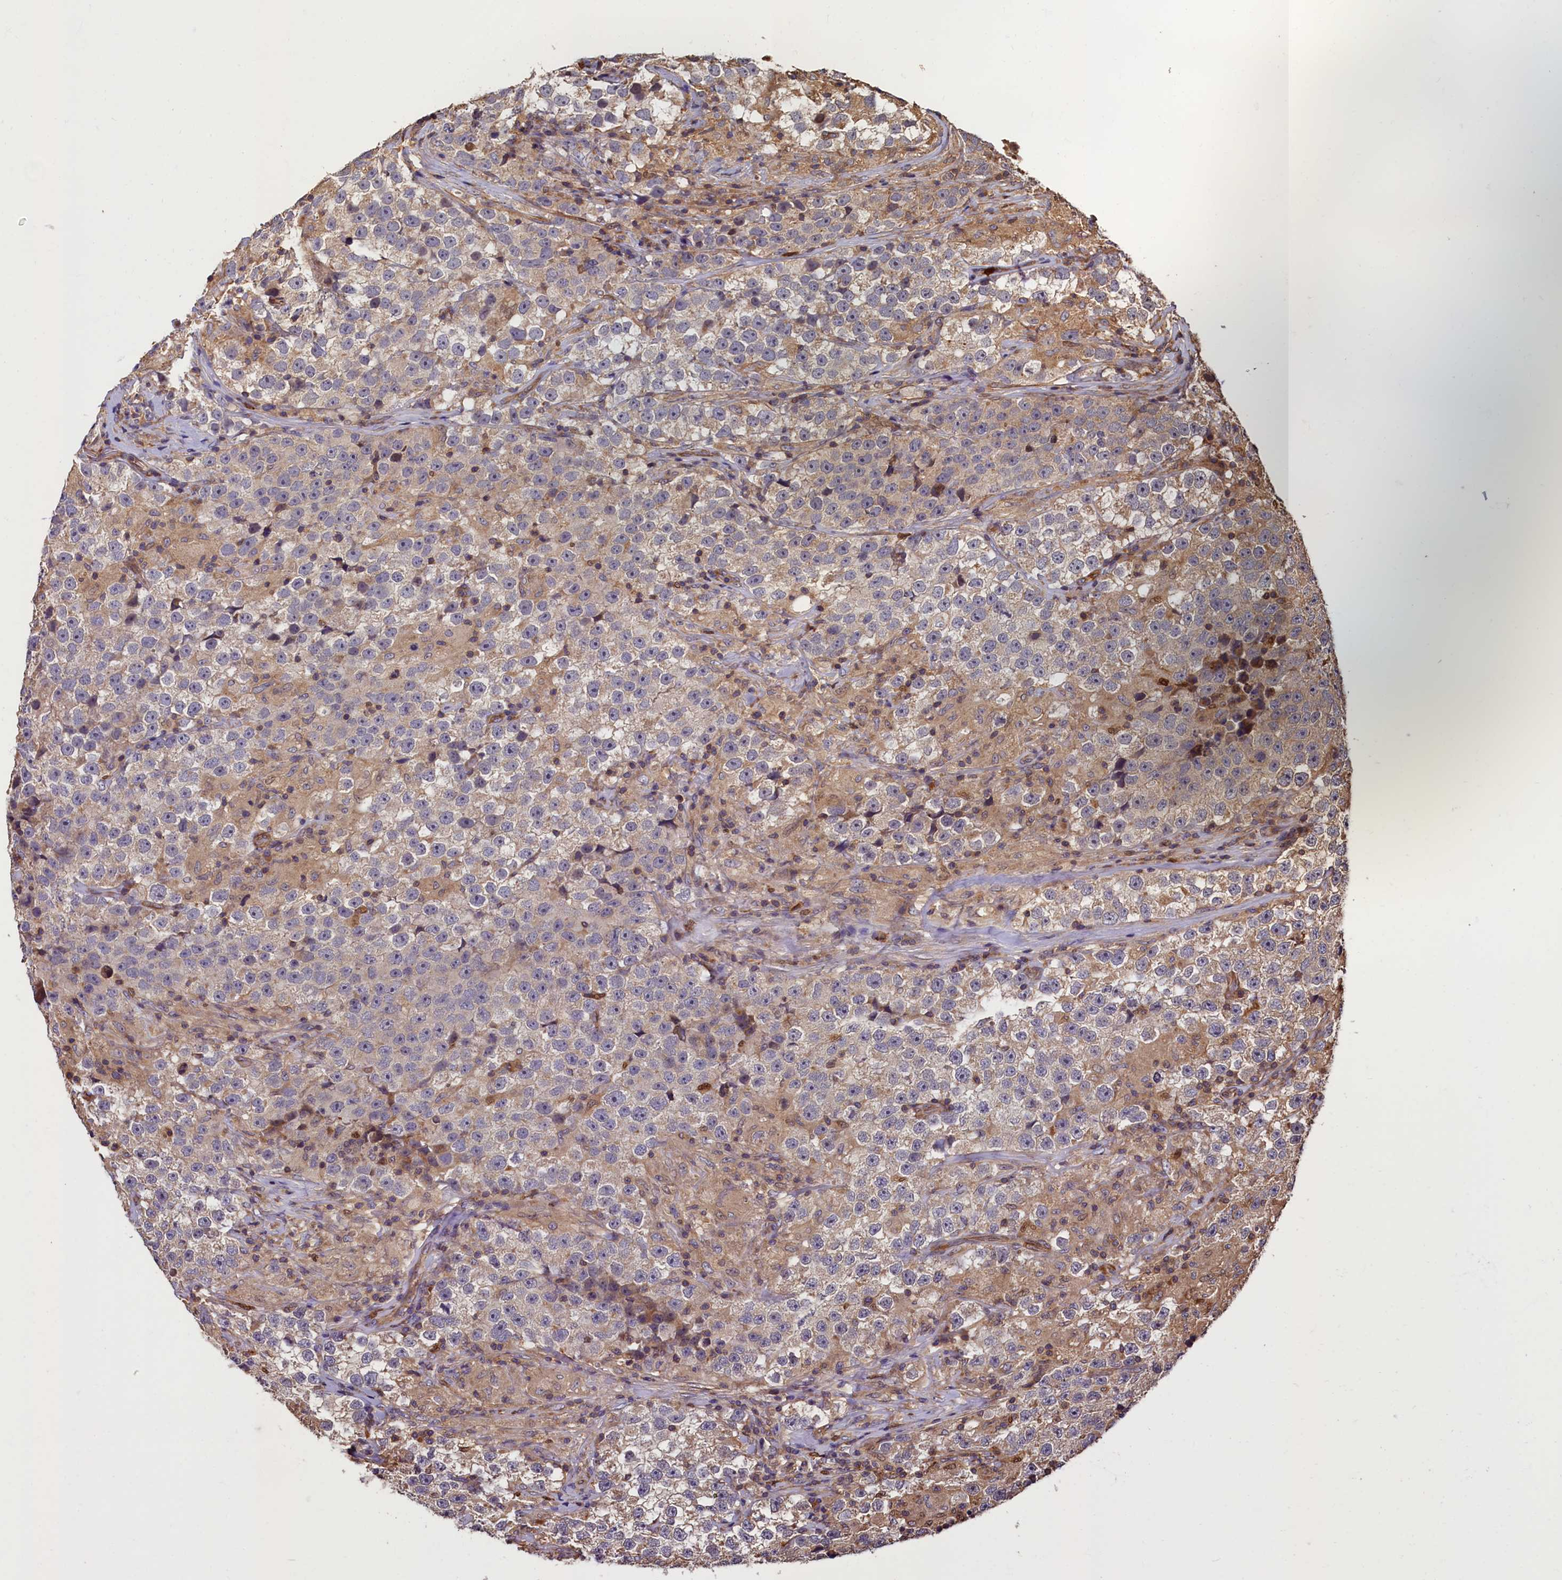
{"staining": {"intensity": "negative", "quantity": "none", "location": "none"}, "tissue": "testis cancer", "cell_type": "Tumor cells", "image_type": "cancer", "snomed": [{"axis": "morphology", "description": "Seminoma, NOS"}, {"axis": "topography", "description": "Testis"}], "caption": "DAB (3,3'-diaminobenzidine) immunohistochemical staining of testis seminoma displays no significant staining in tumor cells.", "gene": "CCDC102B", "patient": {"sex": "male", "age": 46}}